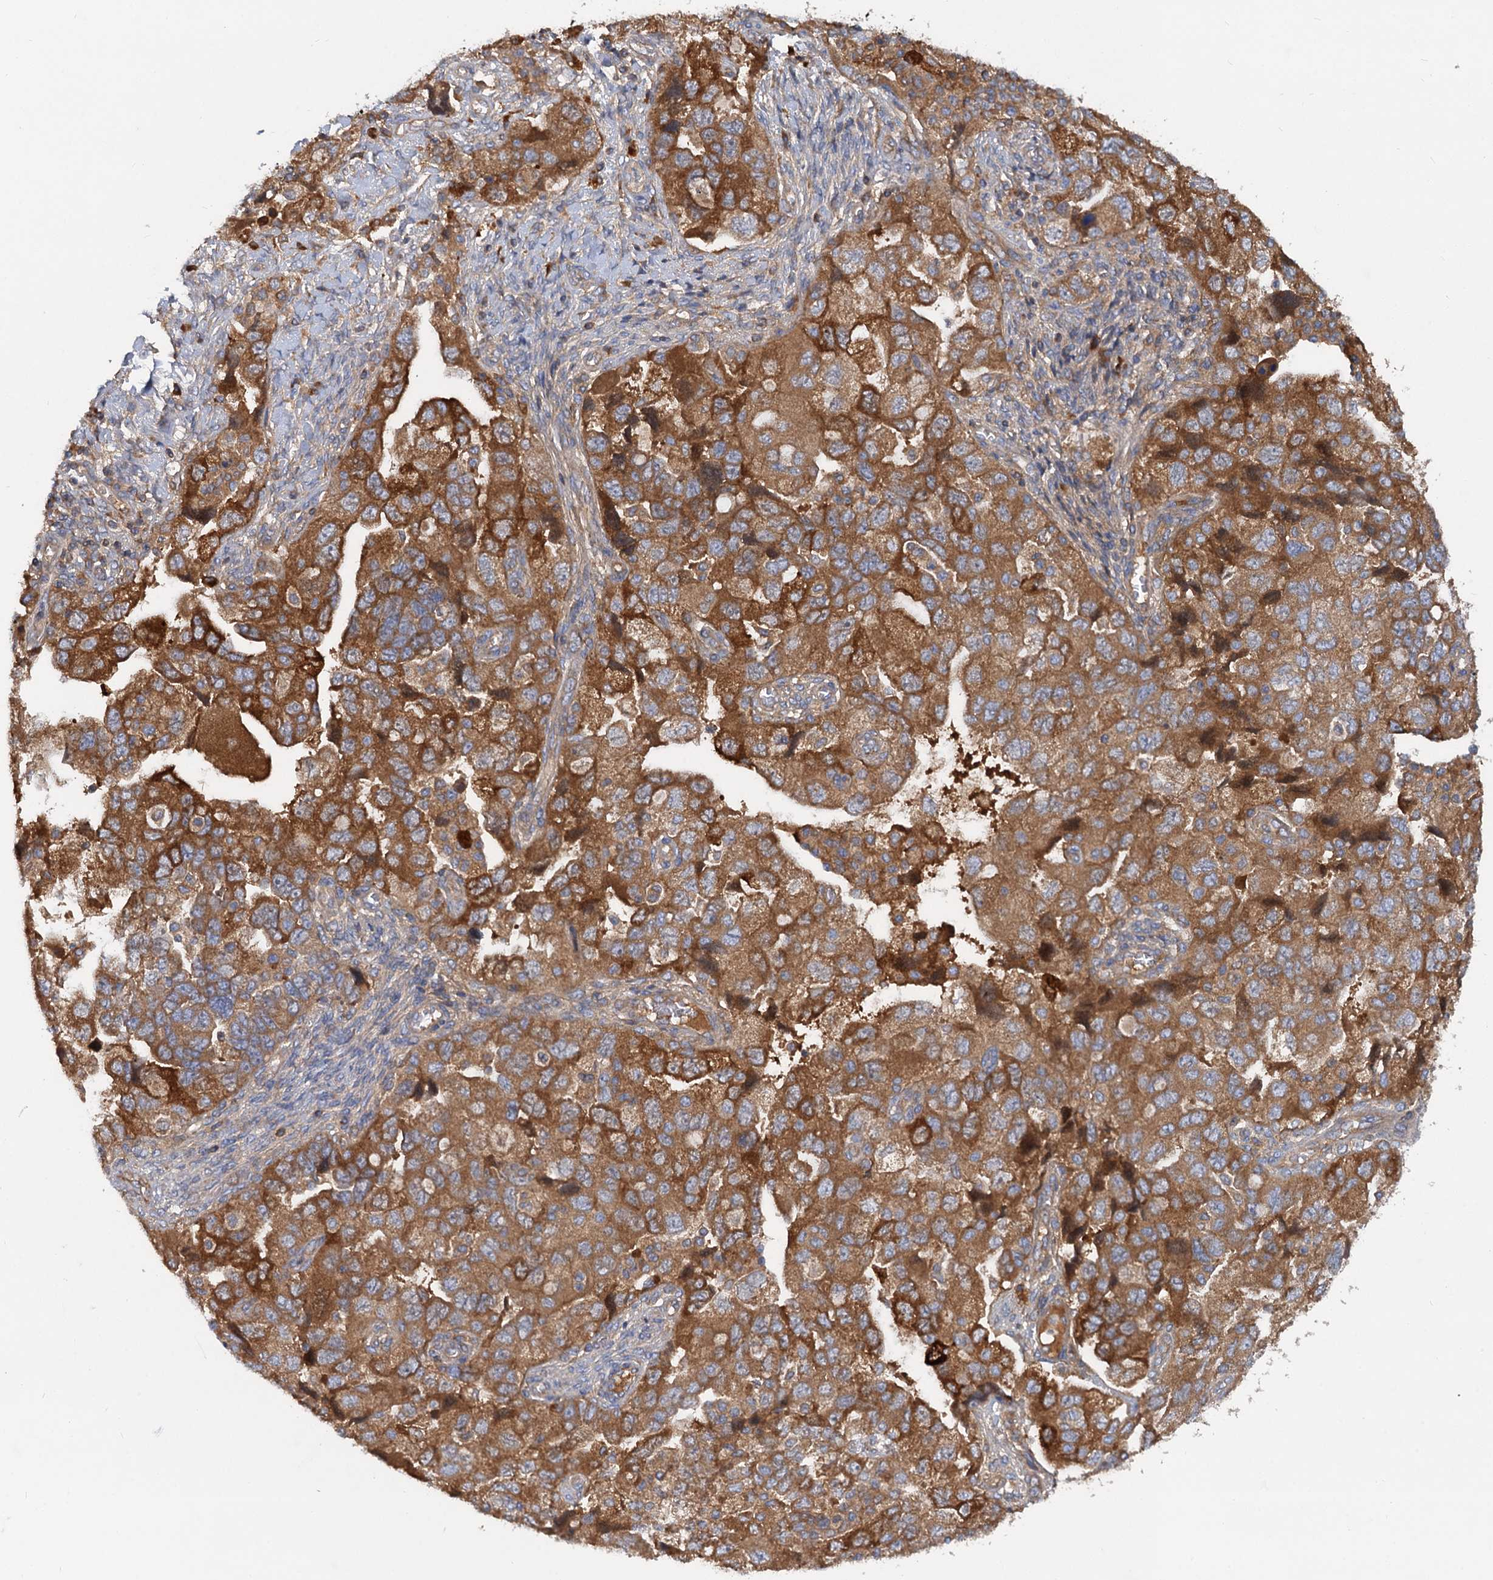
{"staining": {"intensity": "strong", "quantity": ">75%", "location": "cytoplasmic/membranous"}, "tissue": "ovarian cancer", "cell_type": "Tumor cells", "image_type": "cancer", "snomed": [{"axis": "morphology", "description": "Carcinoma, NOS"}, {"axis": "morphology", "description": "Cystadenocarcinoma, serous, NOS"}, {"axis": "topography", "description": "Ovary"}], "caption": "Brown immunohistochemical staining in human ovarian carcinoma reveals strong cytoplasmic/membranous positivity in about >75% of tumor cells.", "gene": "ALKBH7", "patient": {"sex": "female", "age": 69}}